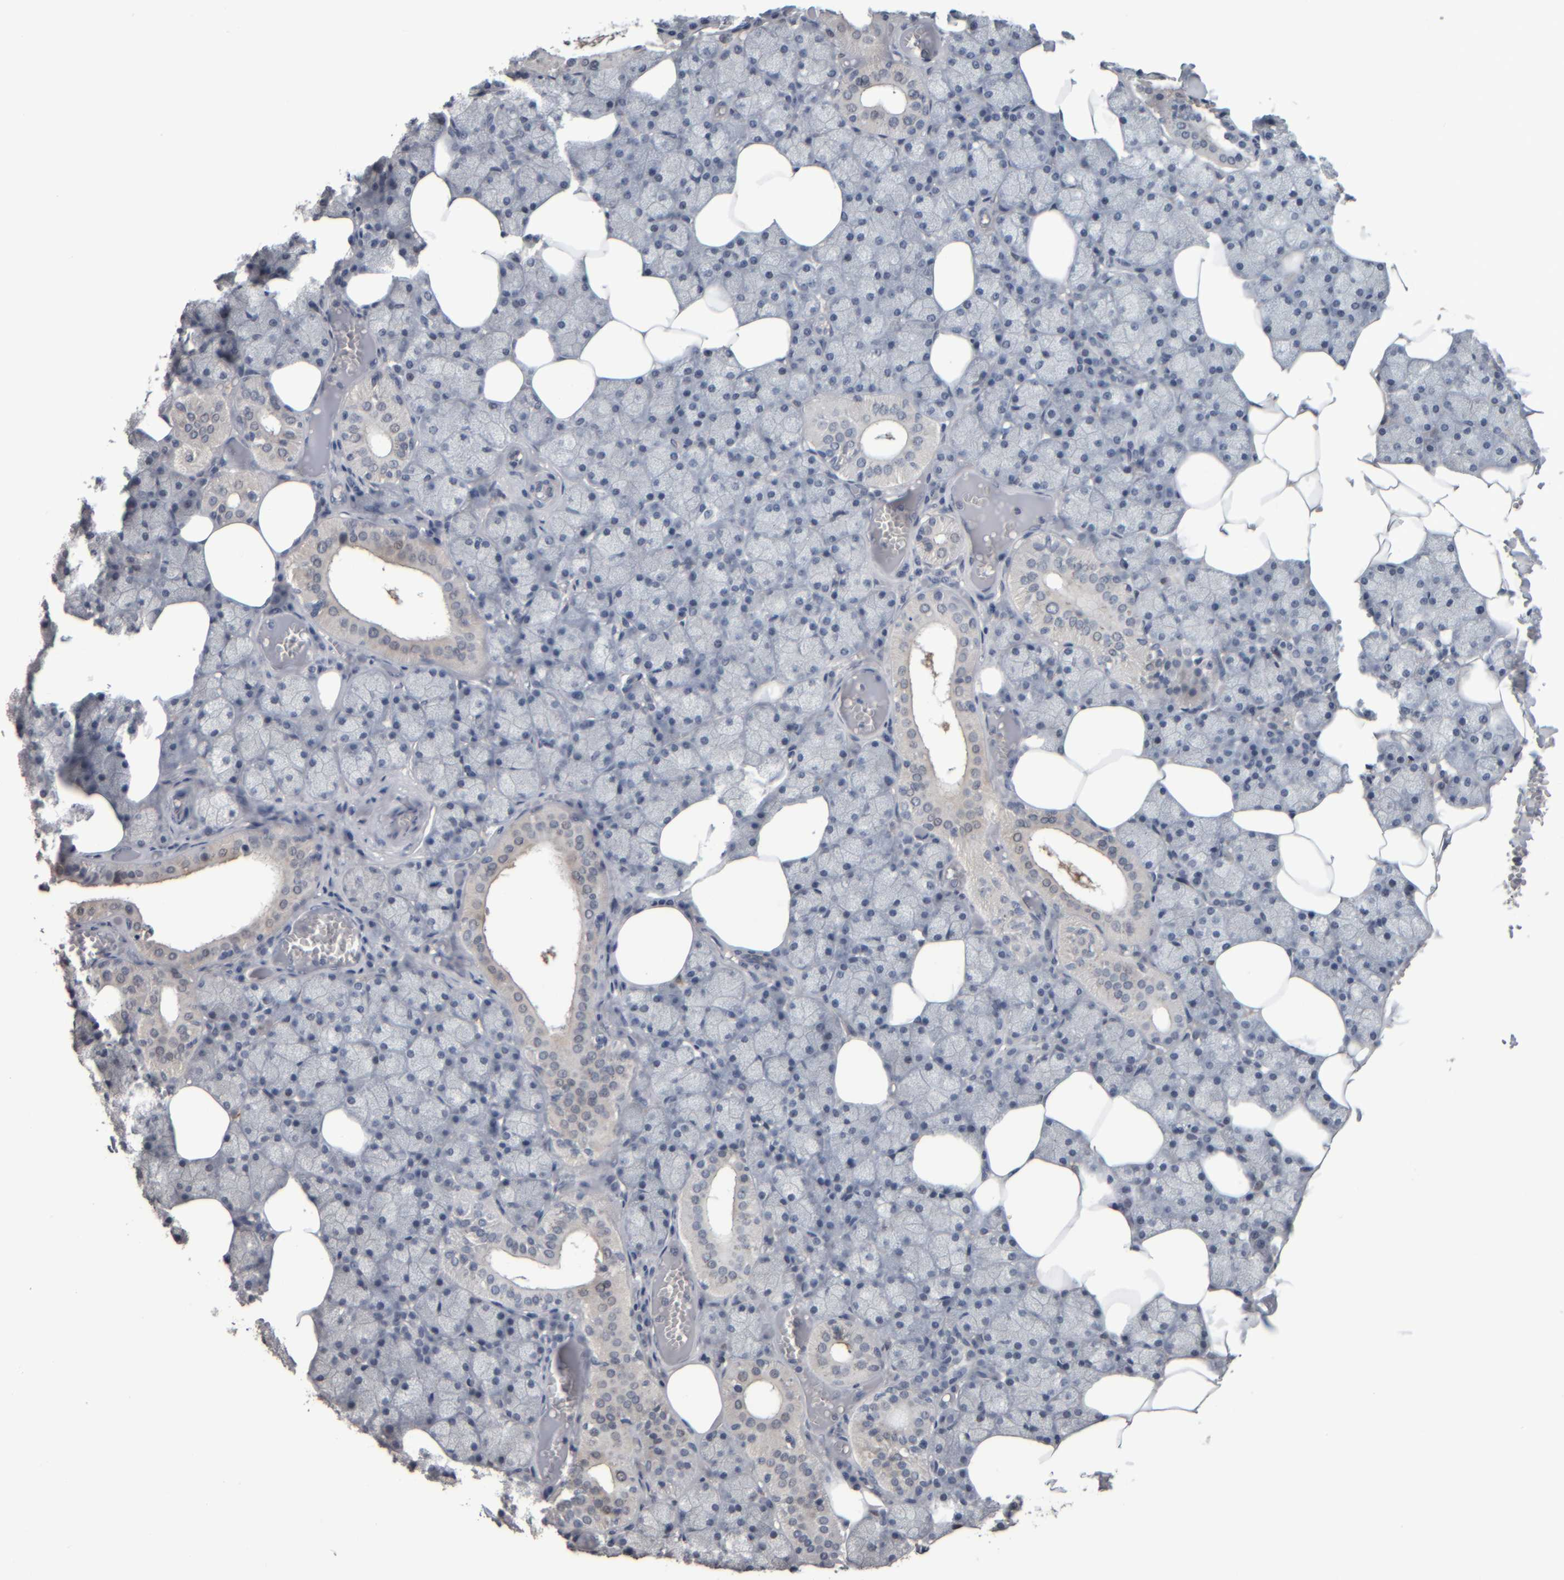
{"staining": {"intensity": "weak", "quantity": "<25%", "location": "cytoplasmic/membranous"}, "tissue": "salivary gland", "cell_type": "Glandular cells", "image_type": "normal", "snomed": [{"axis": "morphology", "description": "Normal tissue, NOS"}, {"axis": "topography", "description": "Salivary gland"}], "caption": "Immunohistochemistry of normal human salivary gland demonstrates no staining in glandular cells.", "gene": "COL14A1", "patient": {"sex": "male", "age": 62}}